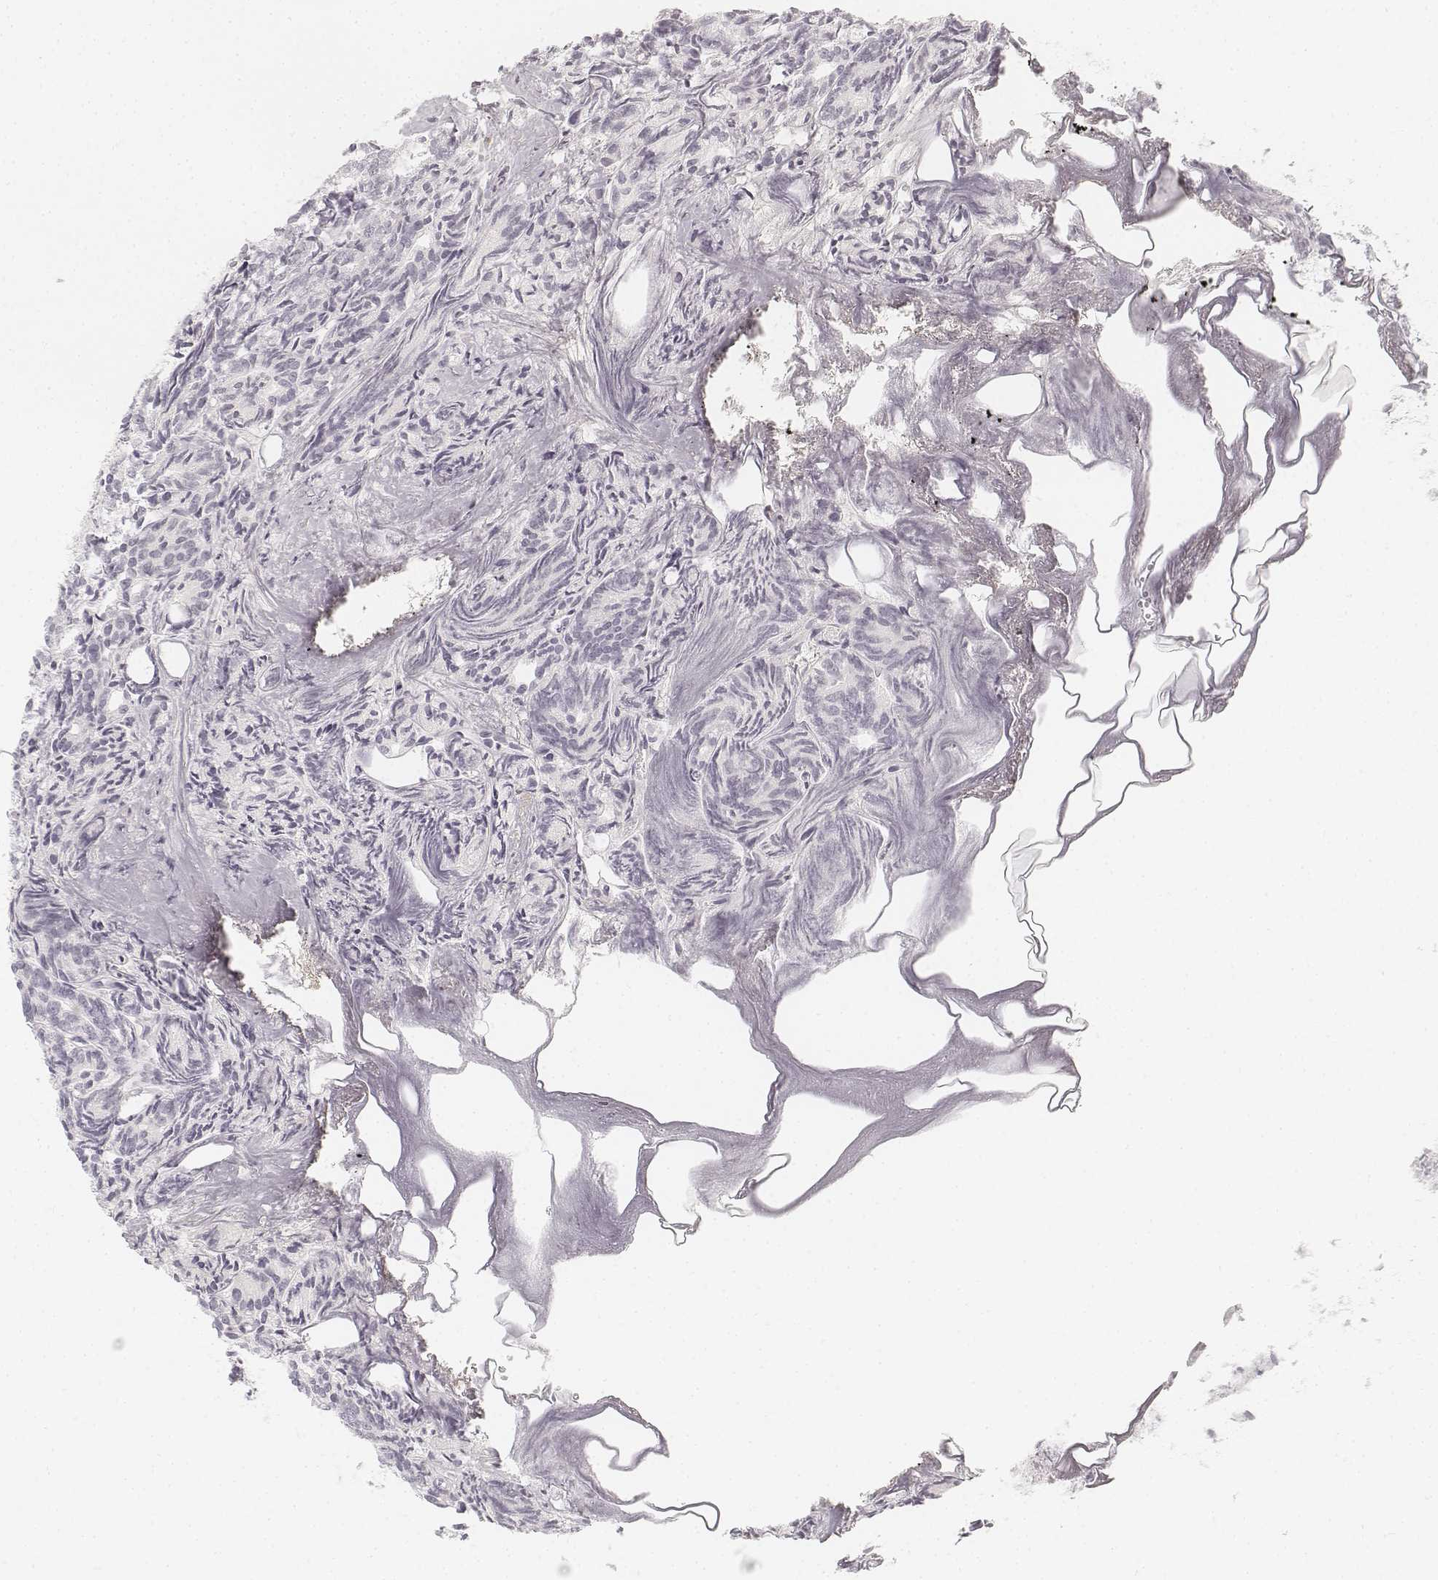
{"staining": {"intensity": "negative", "quantity": "none", "location": "none"}, "tissue": "prostate cancer", "cell_type": "Tumor cells", "image_type": "cancer", "snomed": [{"axis": "morphology", "description": "Adenocarcinoma, High grade"}, {"axis": "topography", "description": "Prostate"}], "caption": "DAB (3,3'-diaminobenzidine) immunohistochemical staining of prostate cancer (high-grade adenocarcinoma) reveals no significant positivity in tumor cells. (DAB (3,3'-diaminobenzidine) immunohistochemistry (IHC) visualized using brightfield microscopy, high magnification).", "gene": "KRT25", "patient": {"sex": "male", "age": 53}}